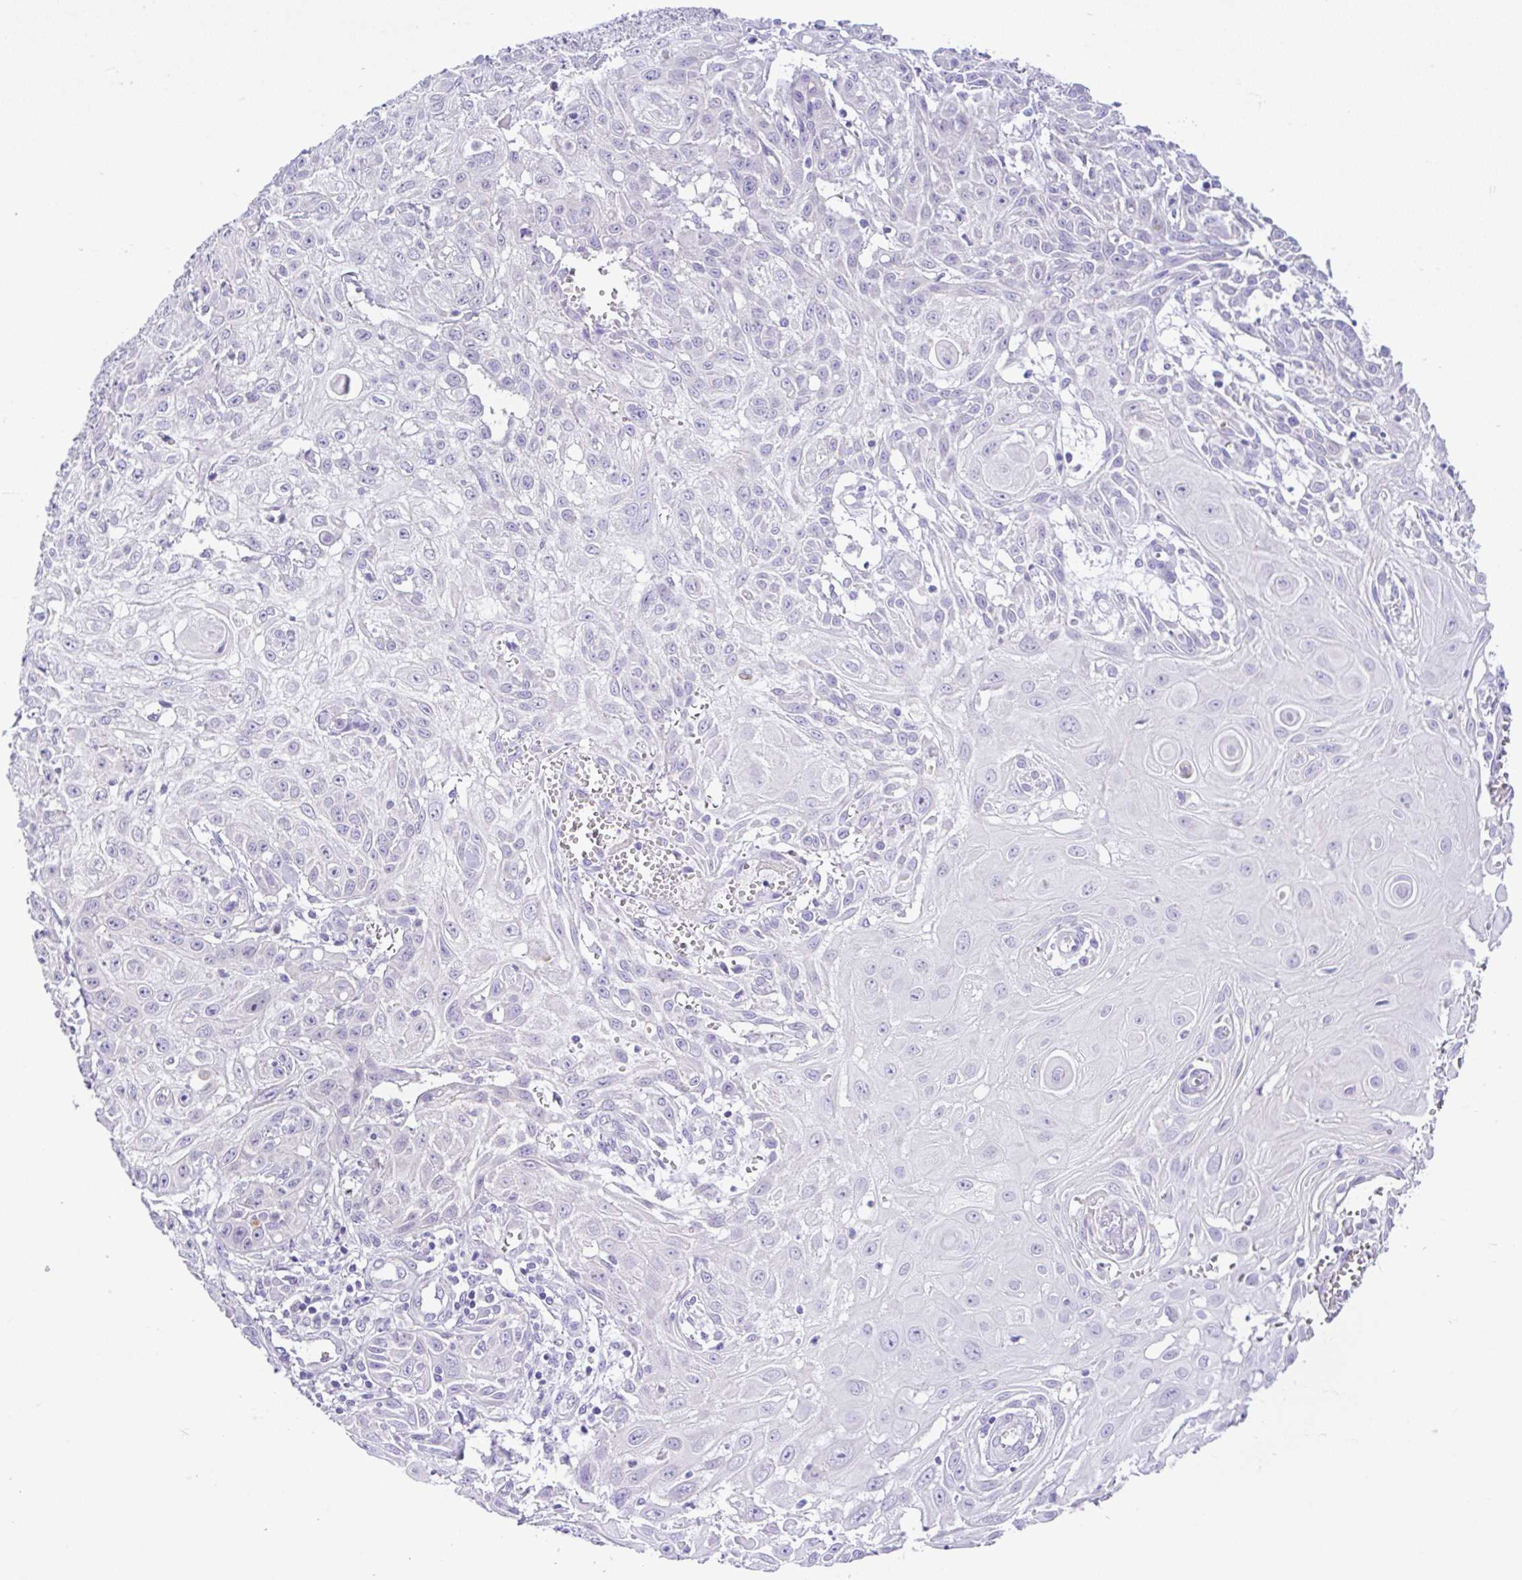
{"staining": {"intensity": "negative", "quantity": "none", "location": "none"}, "tissue": "skin cancer", "cell_type": "Tumor cells", "image_type": "cancer", "snomed": [{"axis": "morphology", "description": "Squamous cell carcinoma, NOS"}, {"axis": "topography", "description": "Skin"}, {"axis": "topography", "description": "Vulva"}], "caption": "DAB immunohistochemical staining of squamous cell carcinoma (skin) demonstrates no significant expression in tumor cells.", "gene": "ANO4", "patient": {"sex": "female", "age": 71}}